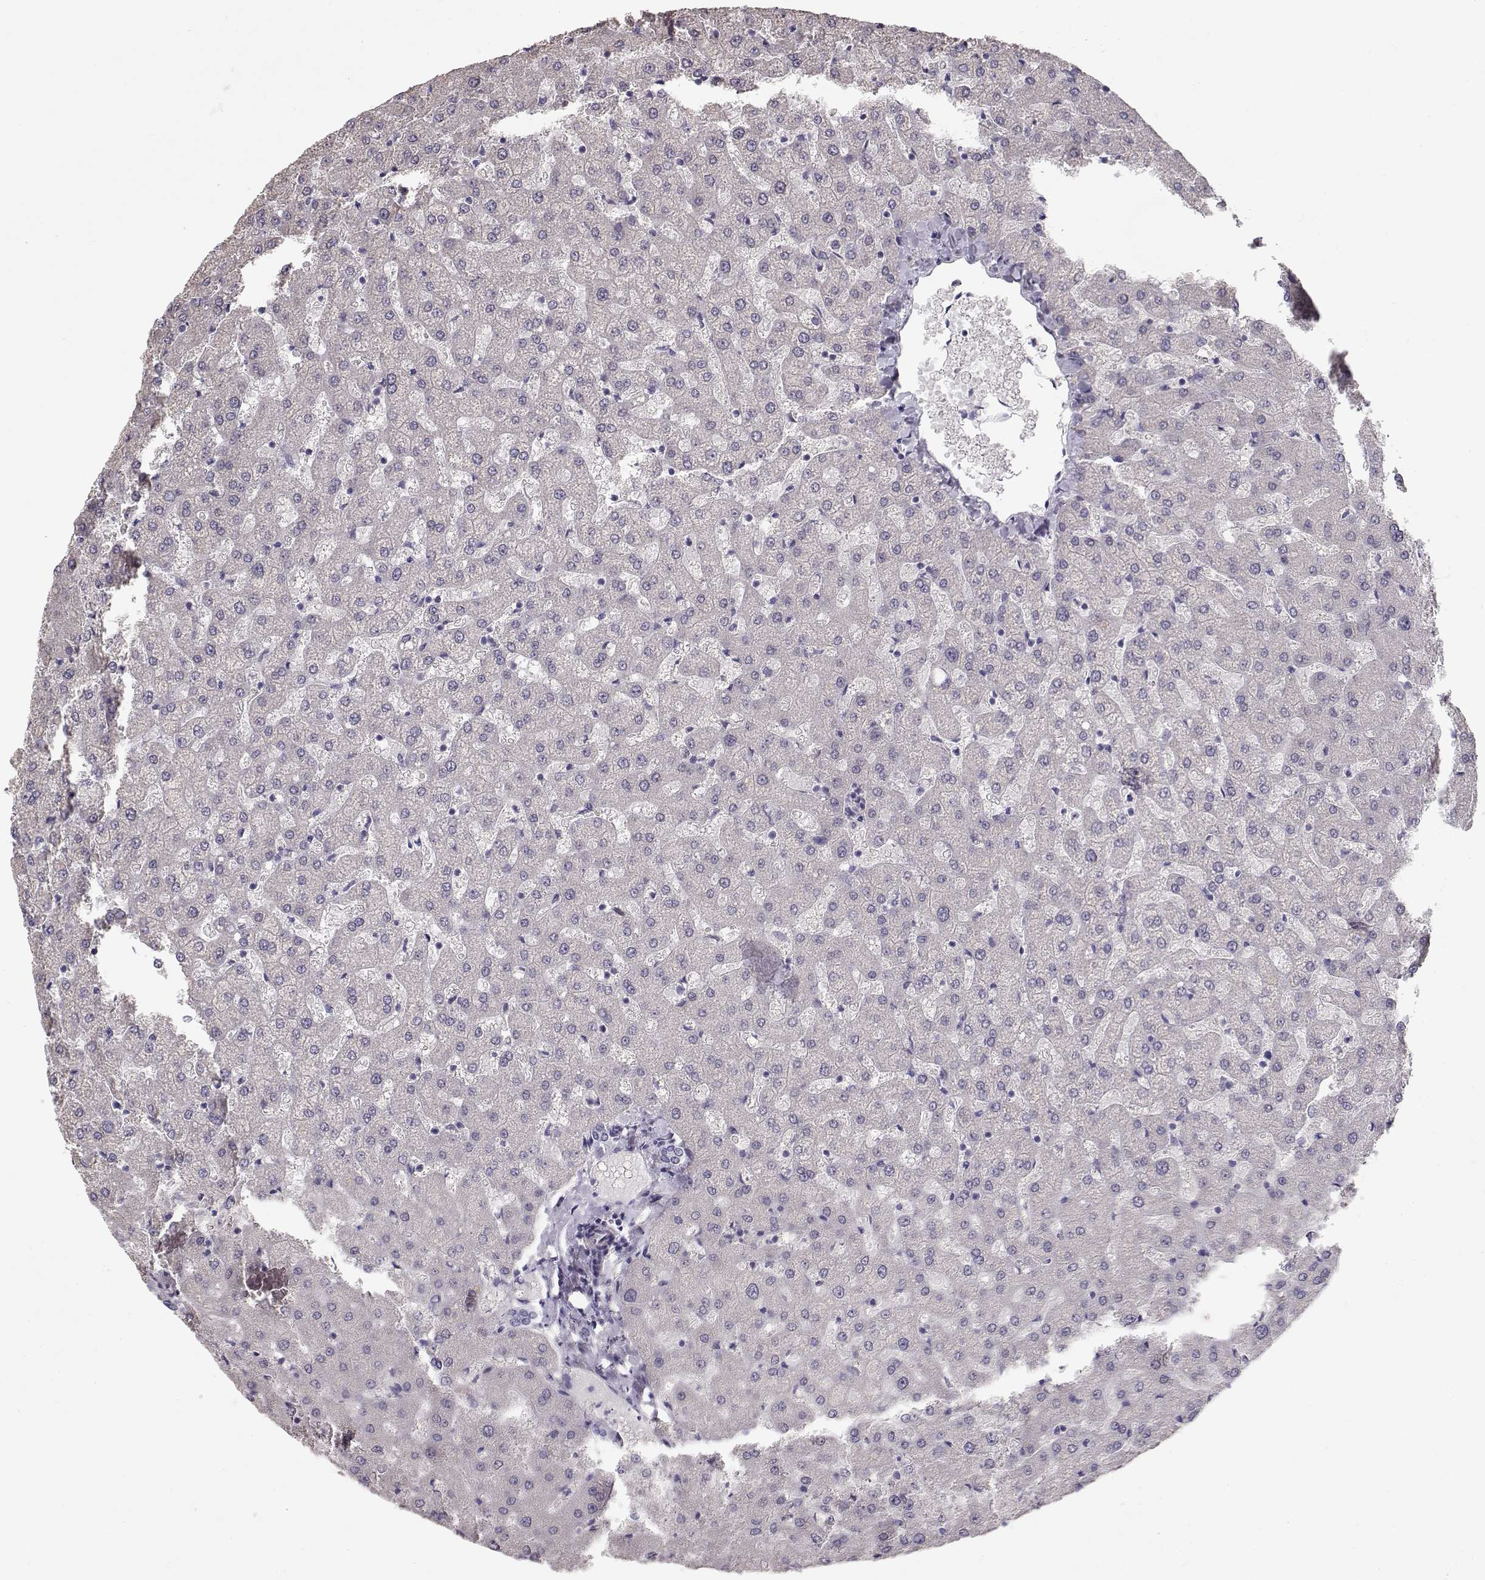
{"staining": {"intensity": "negative", "quantity": "none", "location": "none"}, "tissue": "liver", "cell_type": "Cholangiocytes", "image_type": "normal", "snomed": [{"axis": "morphology", "description": "Normal tissue, NOS"}, {"axis": "topography", "description": "Liver"}], "caption": "A micrograph of liver stained for a protein demonstrates no brown staining in cholangiocytes. Brightfield microscopy of immunohistochemistry (IHC) stained with DAB (3,3'-diaminobenzidine) (brown) and hematoxylin (blue), captured at high magnification.", "gene": "SLC18A1", "patient": {"sex": "female", "age": 50}}